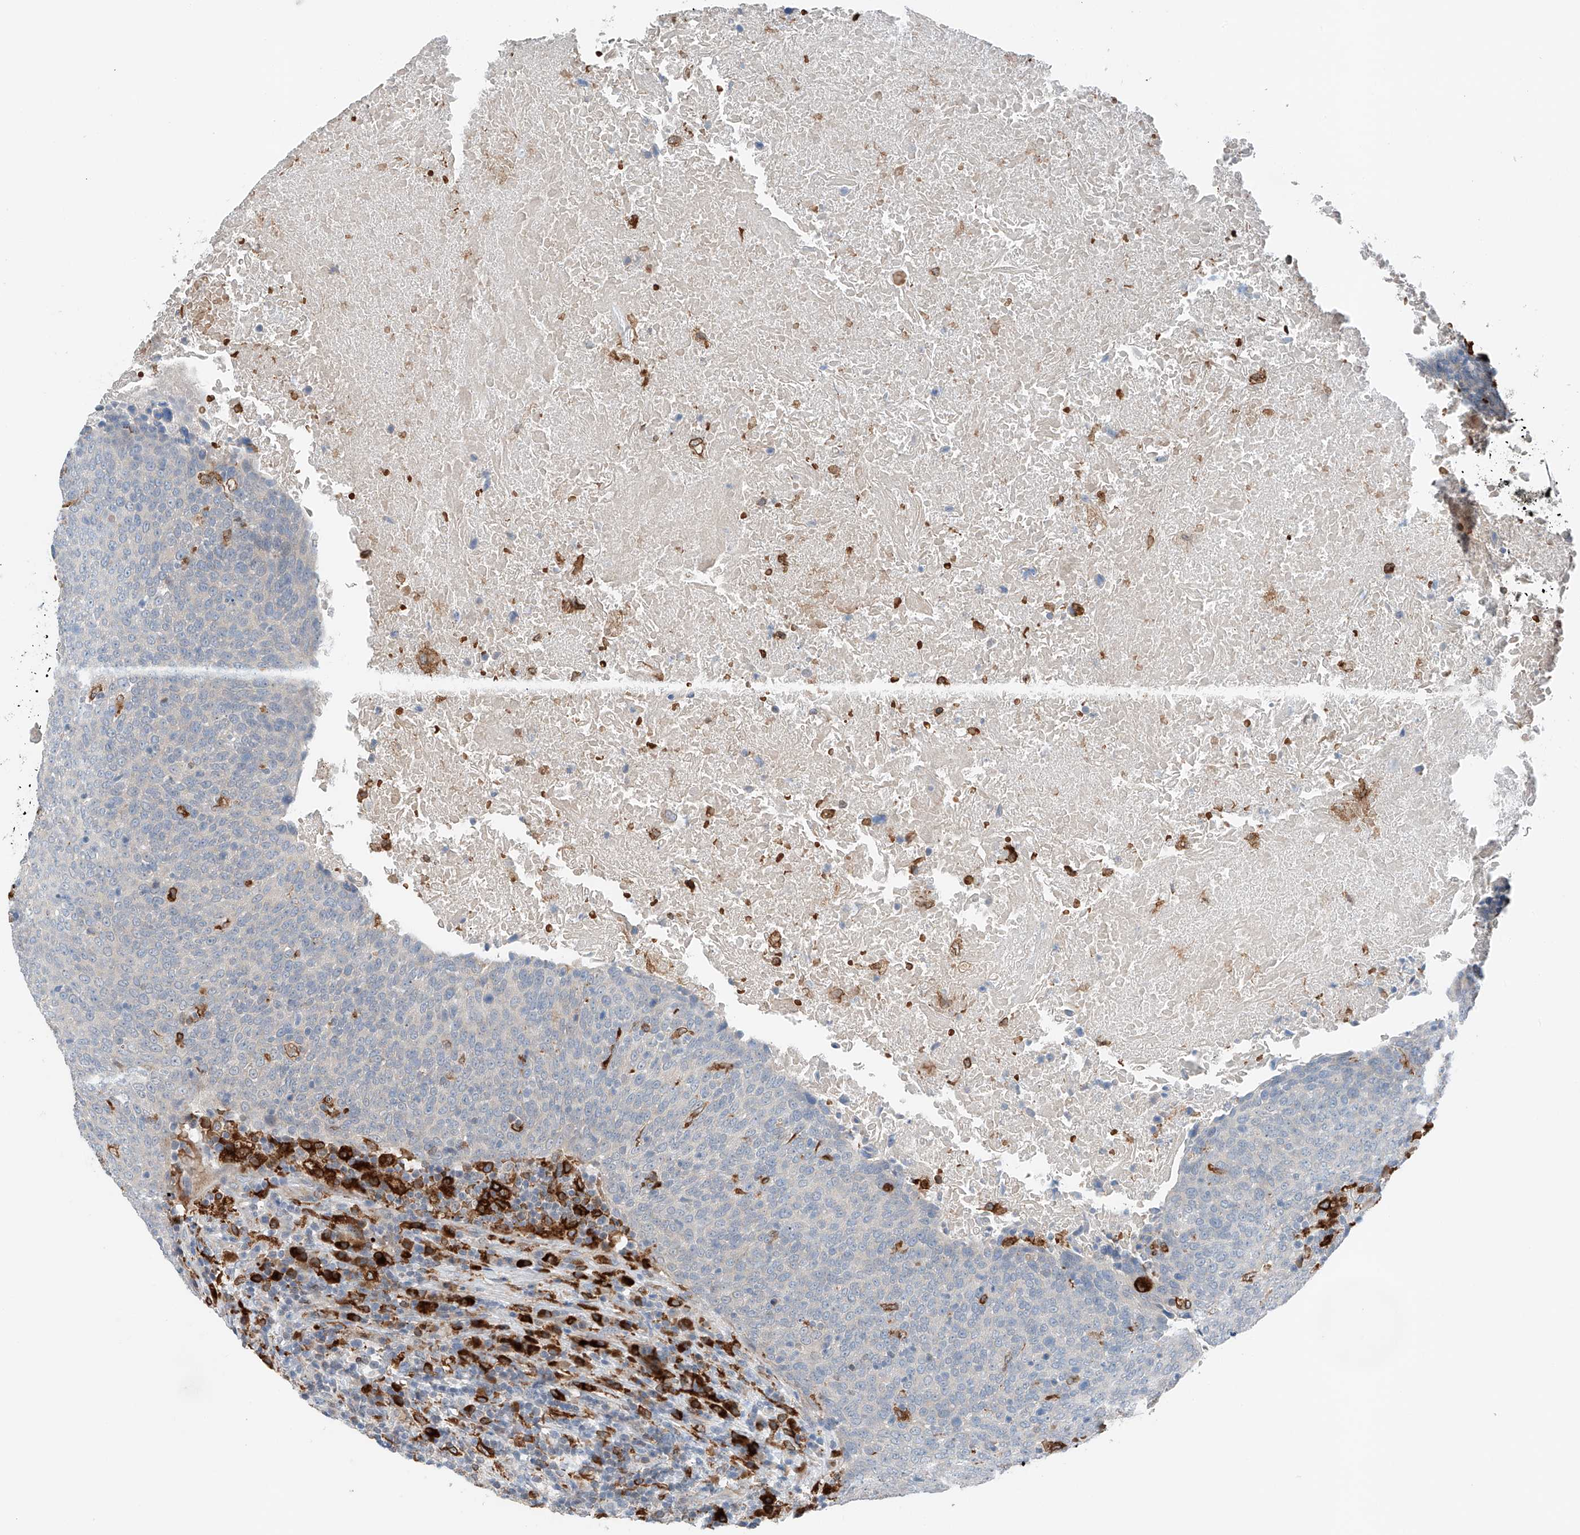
{"staining": {"intensity": "negative", "quantity": "none", "location": "none"}, "tissue": "head and neck cancer", "cell_type": "Tumor cells", "image_type": "cancer", "snomed": [{"axis": "morphology", "description": "Squamous cell carcinoma, NOS"}, {"axis": "morphology", "description": "Squamous cell carcinoma, metastatic, NOS"}, {"axis": "topography", "description": "Lymph node"}, {"axis": "topography", "description": "Head-Neck"}], "caption": "Protein analysis of squamous cell carcinoma (head and neck) demonstrates no significant staining in tumor cells.", "gene": "TBXAS1", "patient": {"sex": "male", "age": 62}}